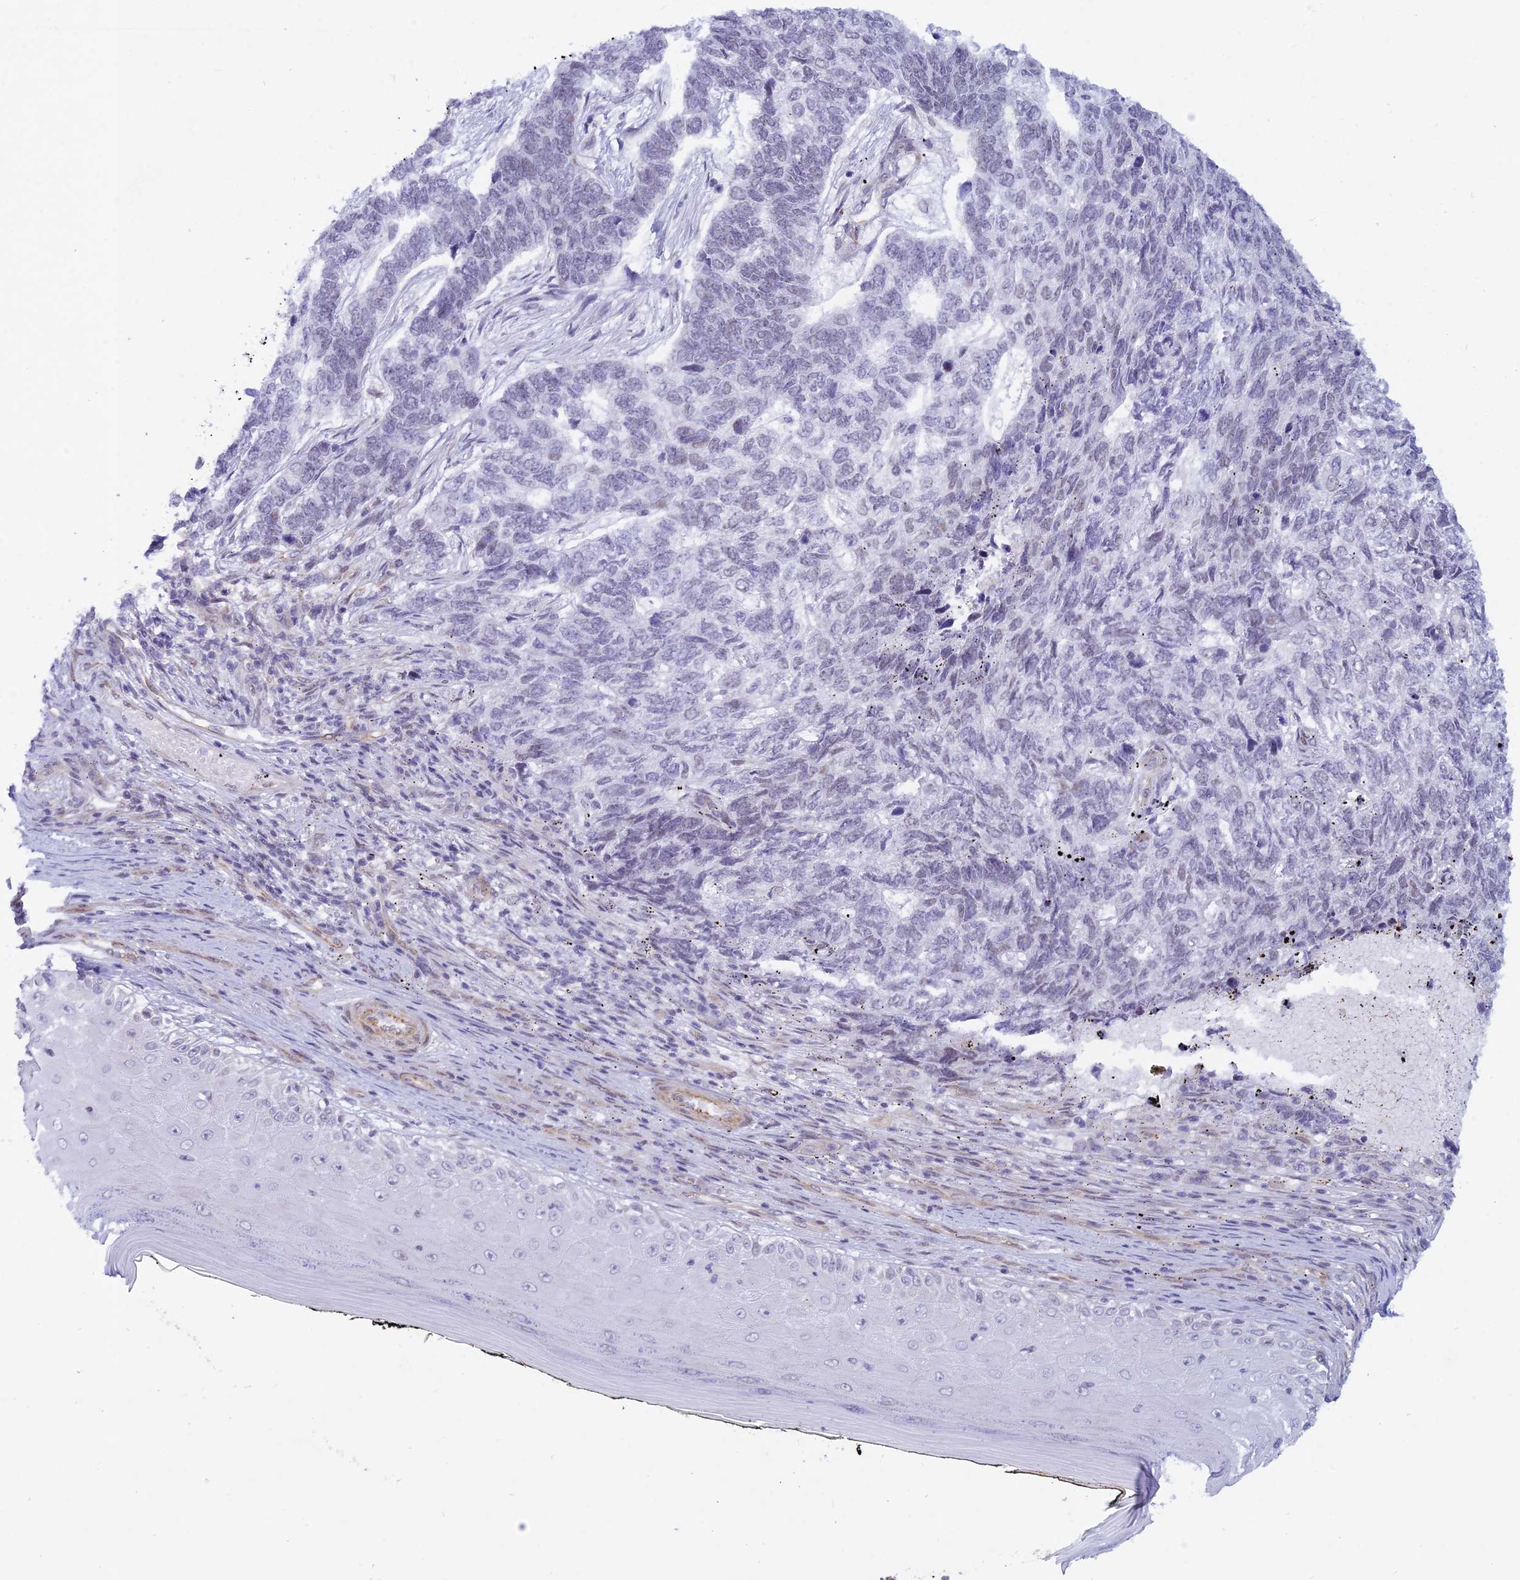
{"staining": {"intensity": "negative", "quantity": "none", "location": "none"}, "tissue": "skin cancer", "cell_type": "Tumor cells", "image_type": "cancer", "snomed": [{"axis": "morphology", "description": "Basal cell carcinoma"}, {"axis": "topography", "description": "Skin"}], "caption": "Immunohistochemistry image of human skin basal cell carcinoma stained for a protein (brown), which reveals no expression in tumor cells.", "gene": "SAPCD2", "patient": {"sex": "female", "age": 65}}